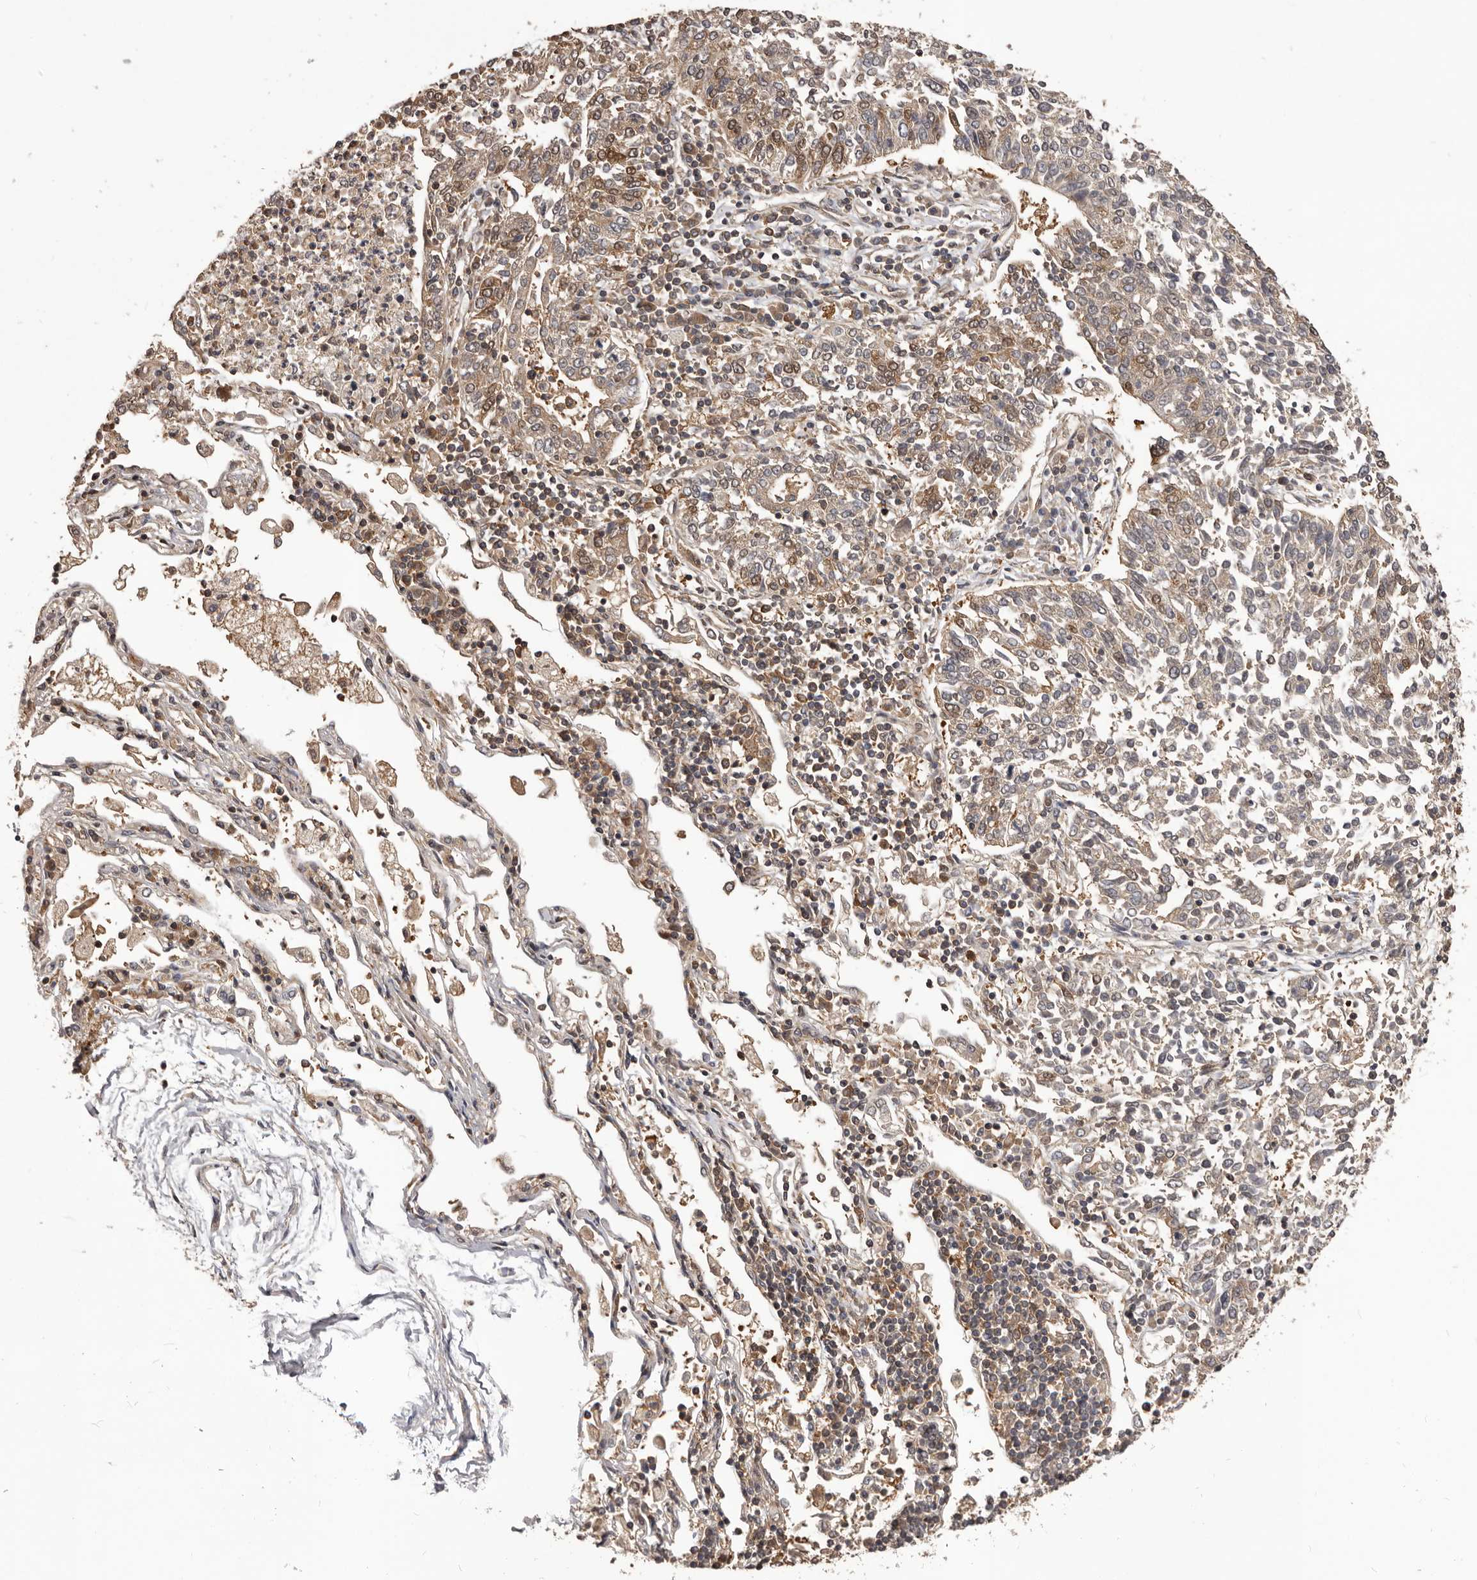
{"staining": {"intensity": "moderate", "quantity": ">75%", "location": "cytoplasmic/membranous"}, "tissue": "lung cancer", "cell_type": "Tumor cells", "image_type": "cancer", "snomed": [{"axis": "morphology", "description": "Normal tissue, NOS"}, {"axis": "morphology", "description": "Squamous cell carcinoma, NOS"}, {"axis": "topography", "description": "Cartilage tissue"}, {"axis": "topography", "description": "Lung"}, {"axis": "topography", "description": "Peripheral nerve tissue"}], "caption": "This micrograph demonstrates immunohistochemistry staining of human squamous cell carcinoma (lung), with medium moderate cytoplasmic/membranous staining in approximately >75% of tumor cells.", "gene": "HBS1L", "patient": {"sex": "female", "age": 49}}